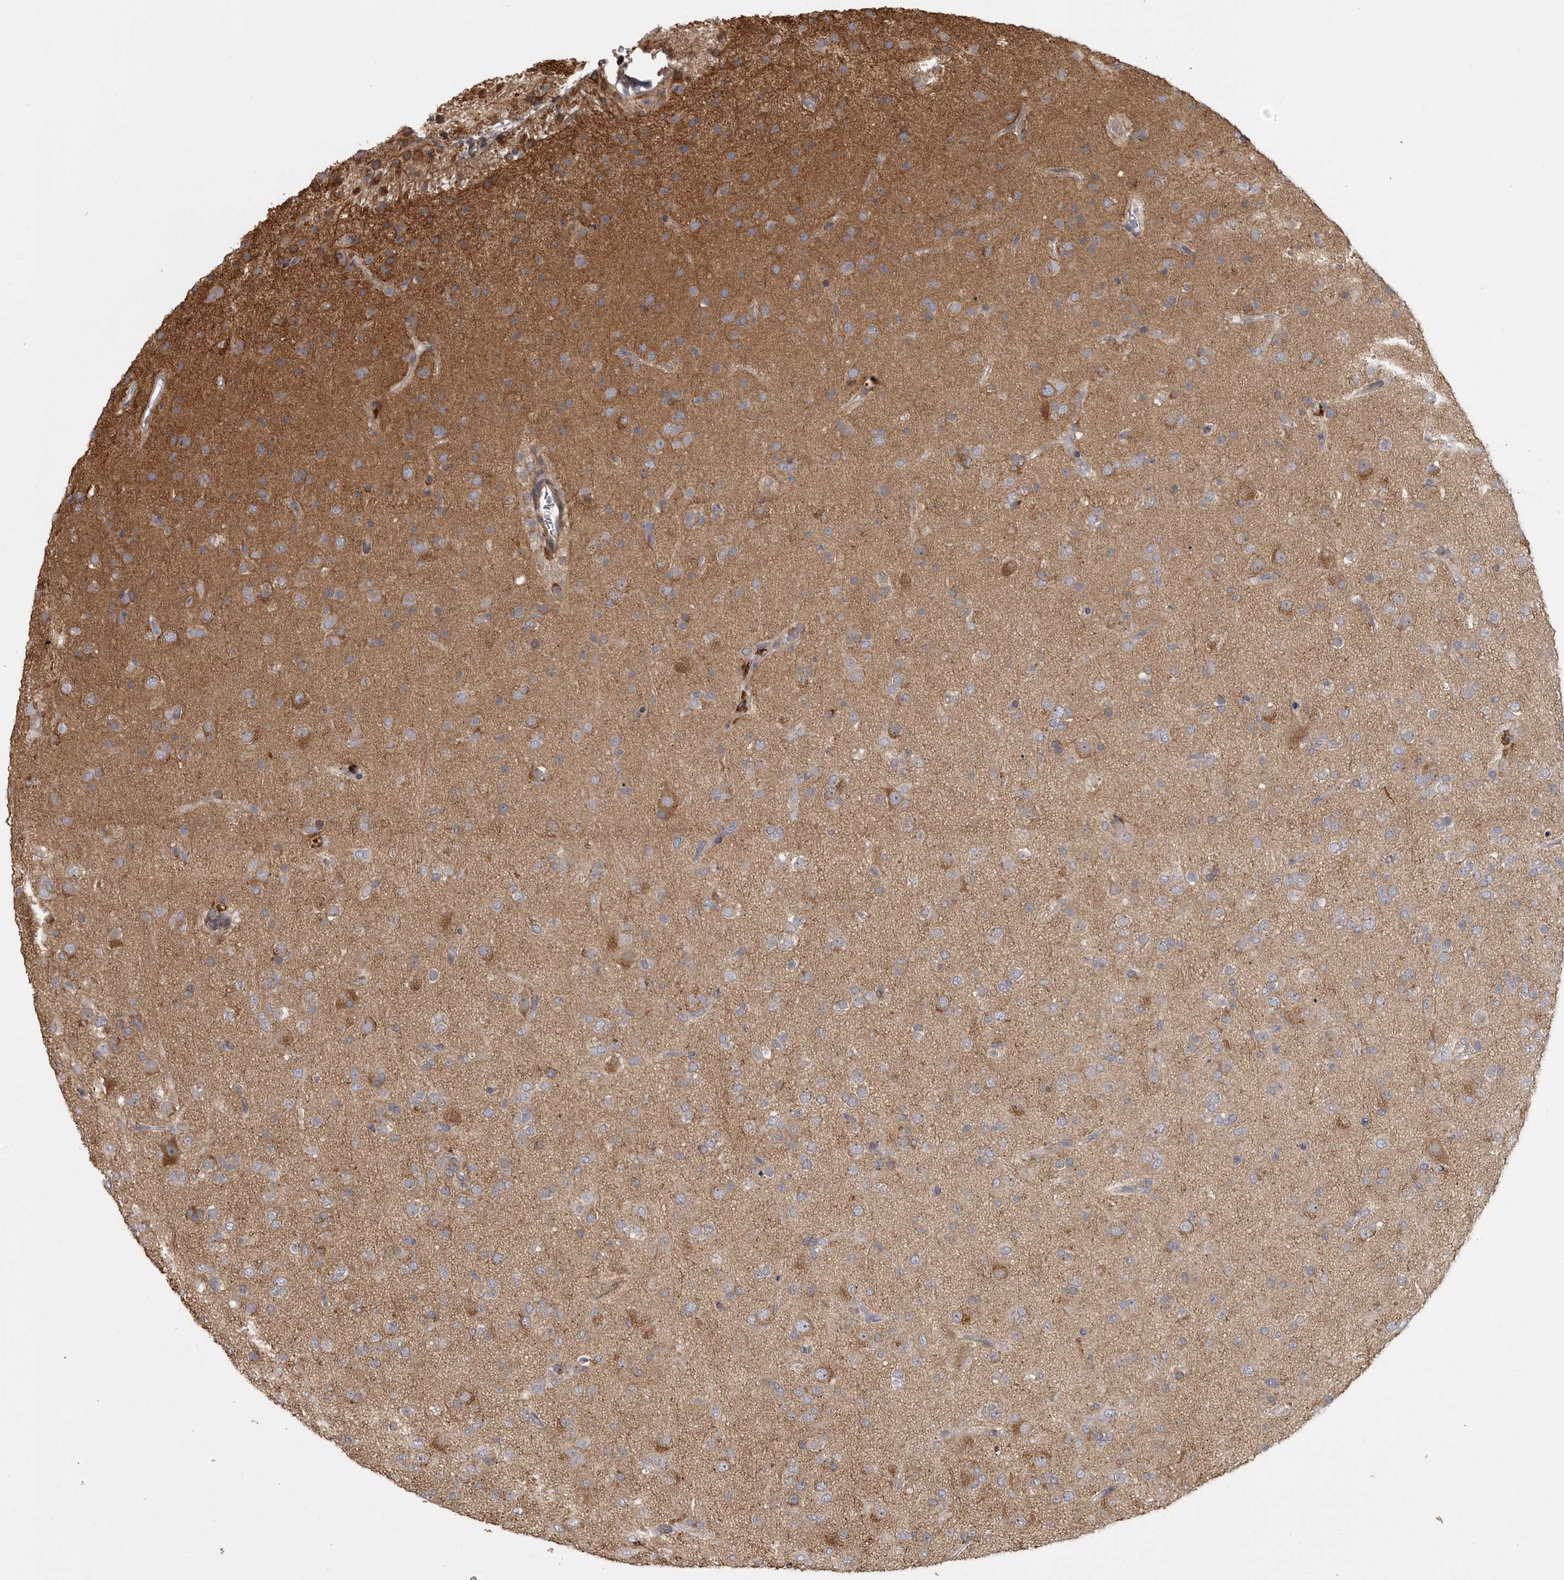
{"staining": {"intensity": "moderate", "quantity": "<25%", "location": "cytoplasmic/membranous"}, "tissue": "glioma", "cell_type": "Tumor cells", "image_type": "cancer", "snomed": [{"axis": "morphology", "description": "Glioma, malignant, Low grade"}, {"axis": "topography", "description": "Brain"}], "caption": "Glioma was stained to show a protein in brown. There is low levels of moderate cytoplasmic/membranous positivity in approximately <25% of tumor cells.", "gene": "ZNRF1", "patient": {"sex": "male", "age": 65}}